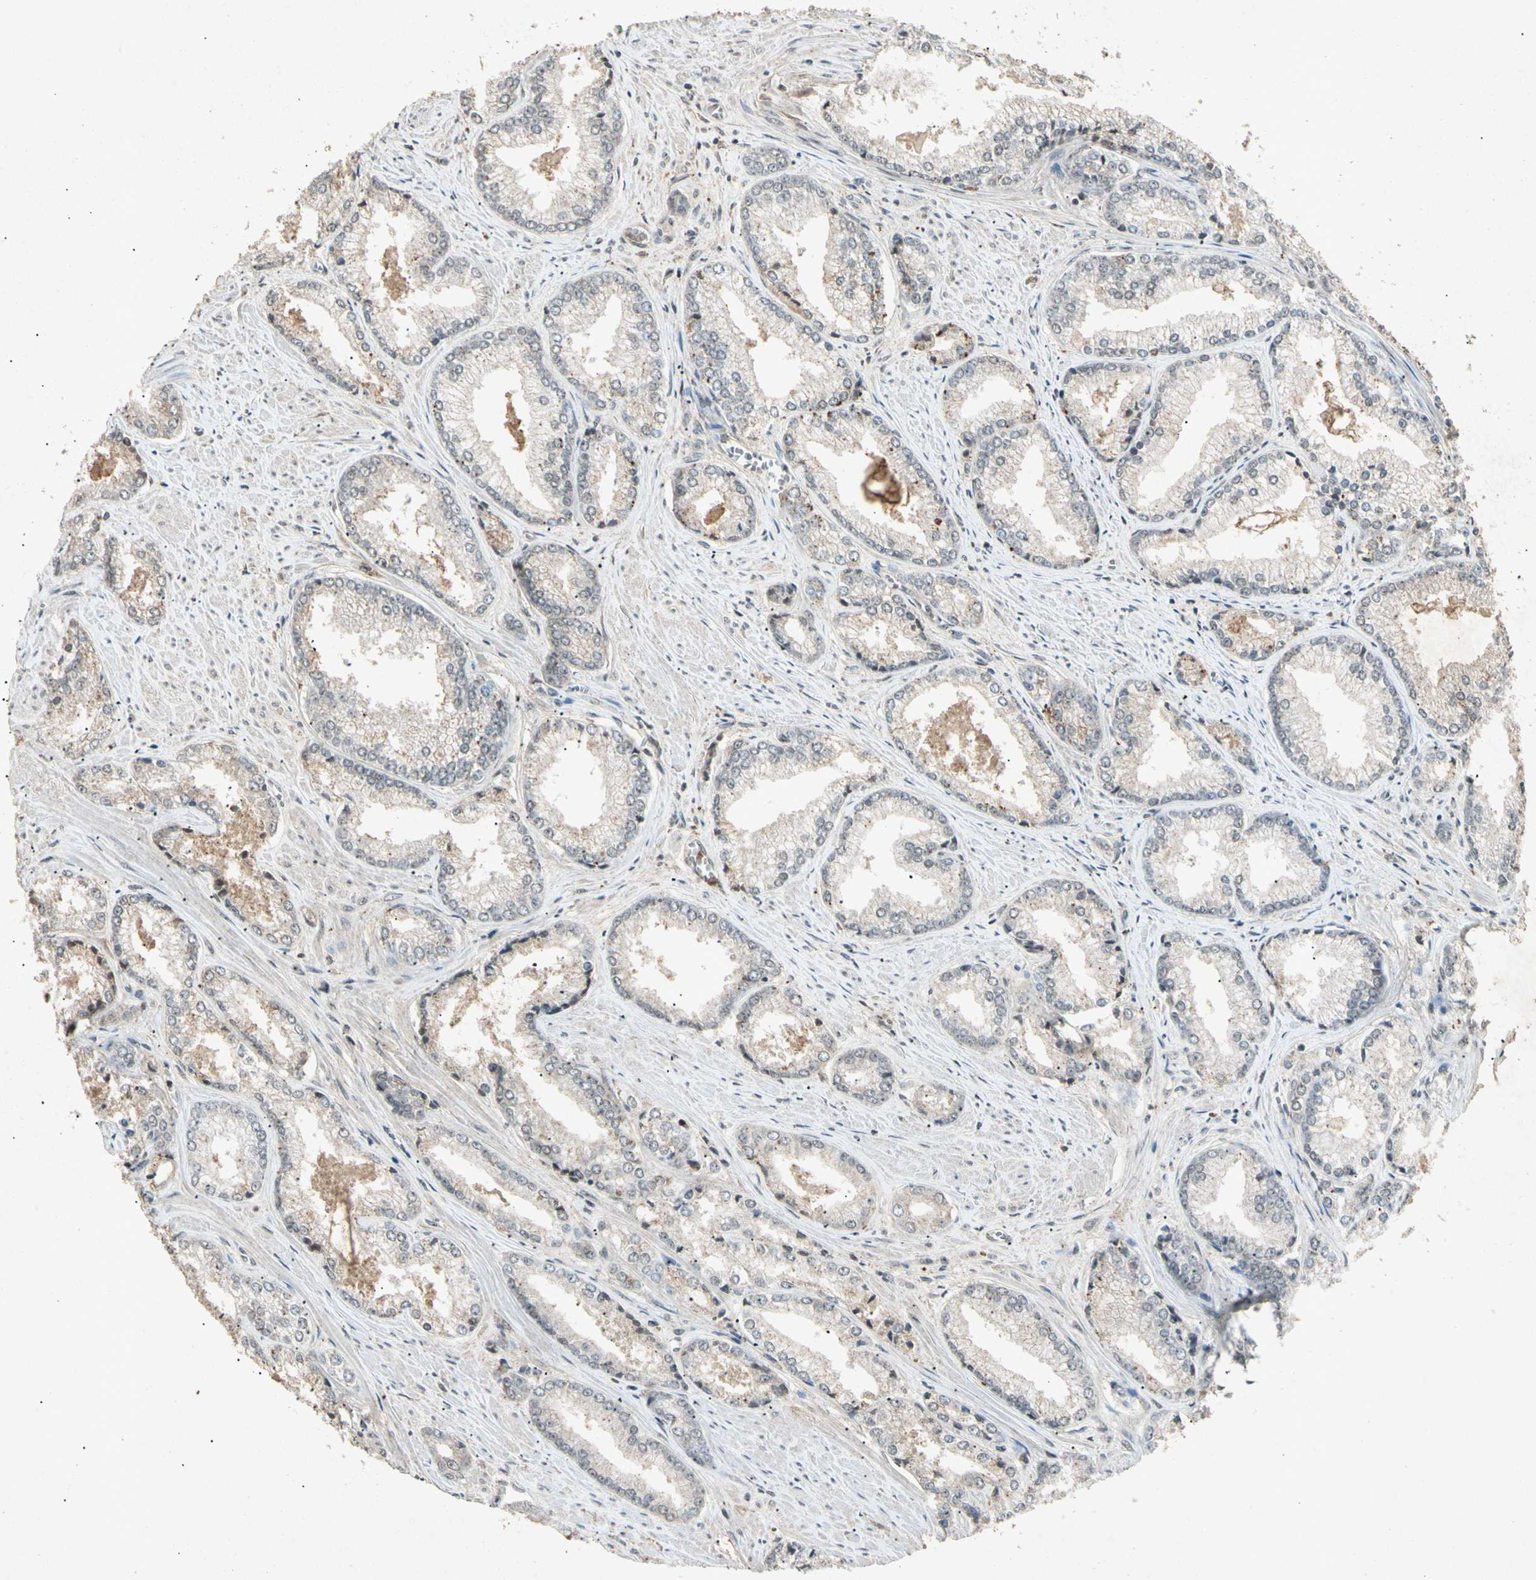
{"staining": {"intensity": "moderate", "quantity": ">75%", "location": "cytoplasmic/membranous"}, "tissue": "prostate cancer", "cell_type": "Tumor cells", "image_type": "cancer", "snomed": [{"axis": "morphology", "description": "Adenocarcinoma, Low grade"}, {"axis": "topography", "description": "Prostate"}], "caption": "High-power microscopy captured an immunohistochemistry (IHC) photomicrograph of prostate cancer, revealing moderate cytoplasmic/membranous staining in about >75% of tumor cells.", "gene": "CP", "patient": {"sex": "male", "age": 64}}